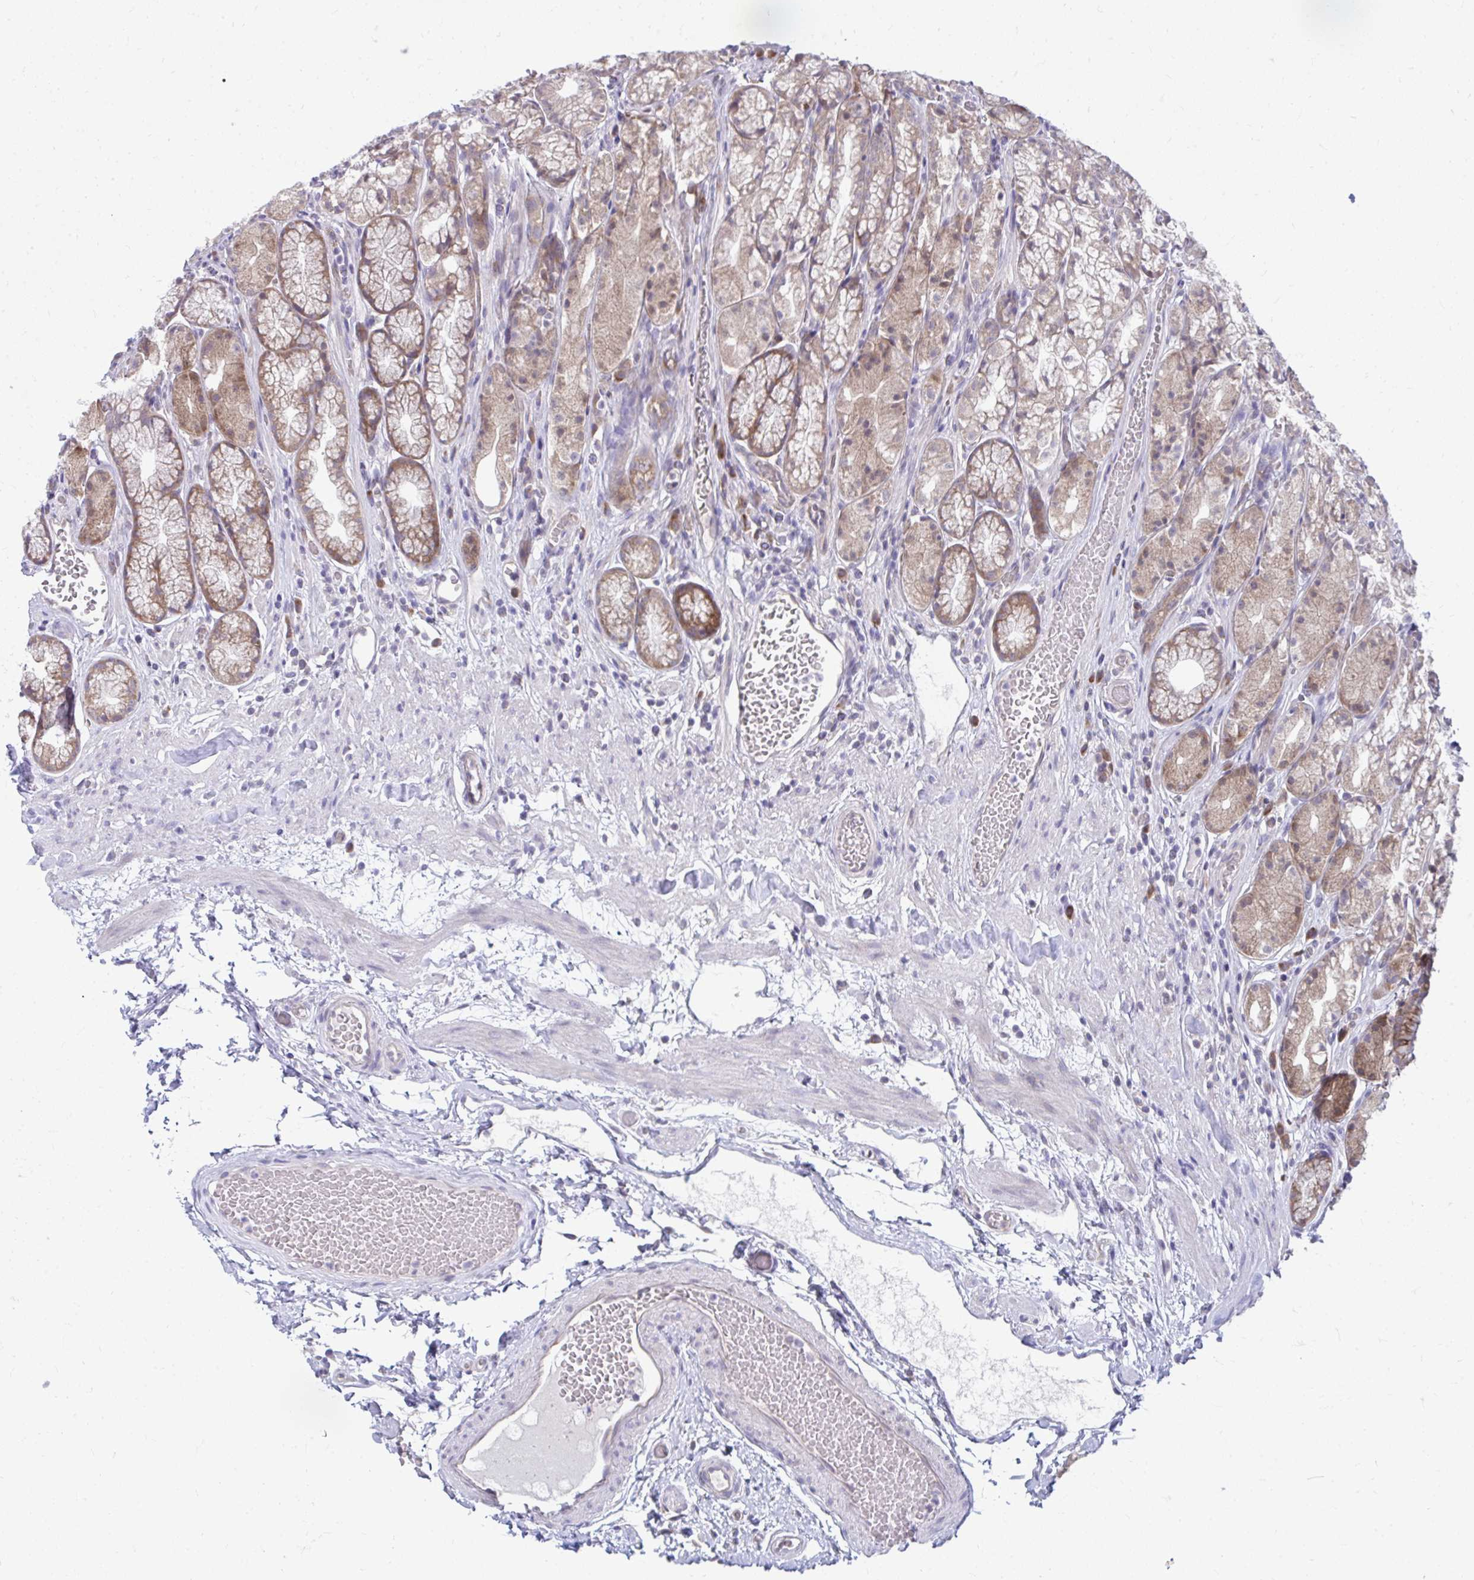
{"staining": {"intensity": "moderate", "quantity": "25%-75%", "location": "cytoplasmic/membranous"}, "tissue": "stomach", "cell_type": "Glandular cells", "image_type": "normal", "snomed": [{"axis": "morphology", "description": "Normal tissue, NOS"}, {"axis": "topography", "description": "Smooth muscle"}, {"axis": "topography", "description": "Stomach"}], "caption": "A high-resolution image shows immunohistochemistry staining of normal stomach, which reveals moderate cytoplasmic/membranous positivity in approximately 25%-75% of glandular cells.", "gene": "SELENON", "patient": {"sex": "male", "age": 70}}